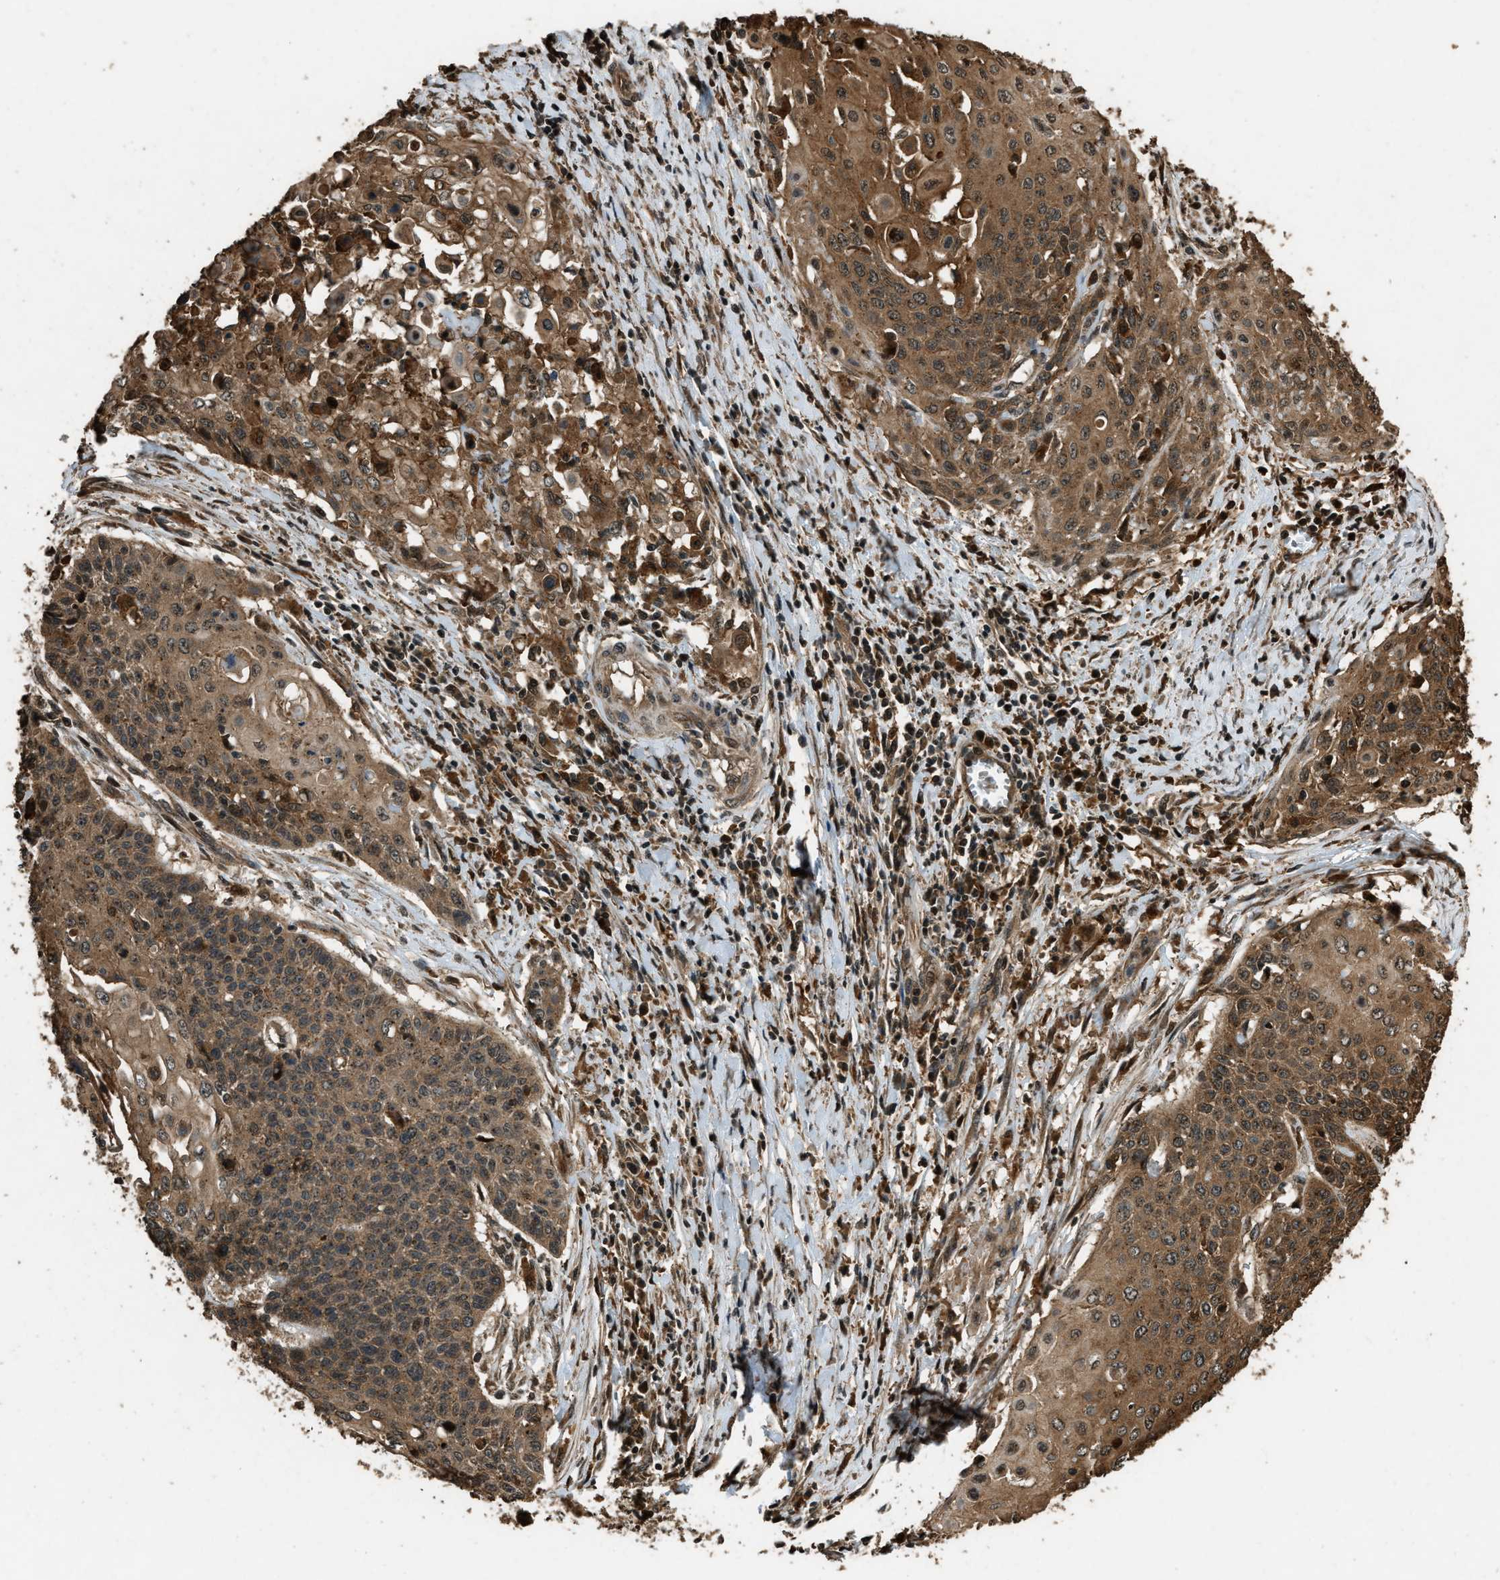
{"staining": {"intensity": "moderate", "quantity": ">75%", "location": "cytoplasmic/membranous"}, "tissue": "cervical cancer", "cell_type": "Tumor cells", "image_type": "cancer", "snomed": [{"axis": "morphology", "description": "Squamous cell carcinoma, NOS"}, {"axis": "topography", "description": "Cervix"}], "caption": "Moderate cytoplasmic/membranous positivity is present in approximately >75% of tumor cells in cervical cancer.", "gene": "RAP2A", "patient": {"sex": "female", "age": 39}}